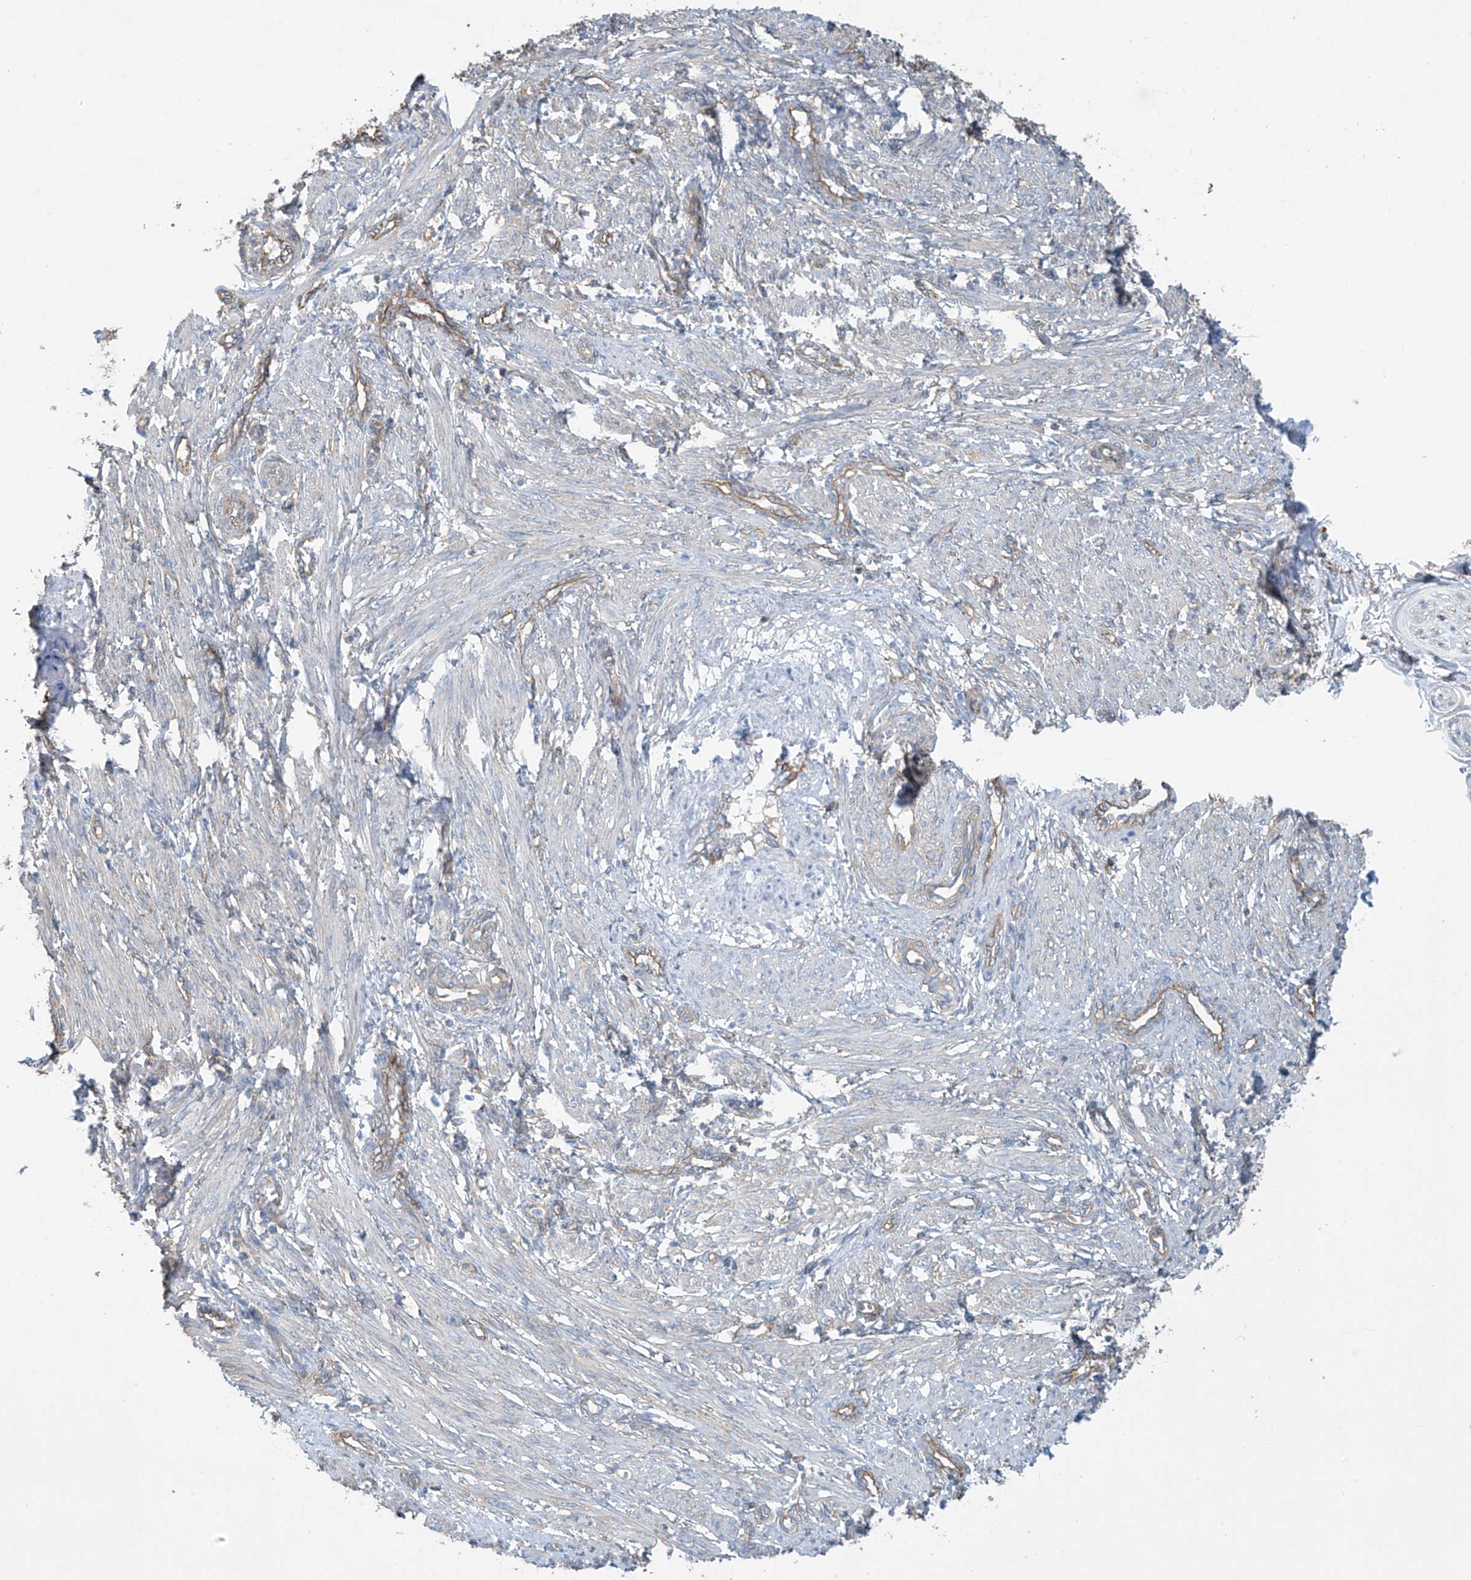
{"staining": {"intensity": "negative", "quantity": "none", "location": "none"}, "tissue": "smooth muscle", "cell_type": "Smooth muscle cells", "image_type": "normal", "snomed": [{"axis": "morphology", "description": "Normal tissue, NOS"}, {"axis": "topography", "description": "Endometrium"}], "caption": "A high-resolution micrograph shows immunohistochemistry (IHC) staining of normal smooth muscle, which displays no significant expression in smooth muscle cells.", "gene": "ZNF846", "patient": {"sex": "female", "age": 33}}